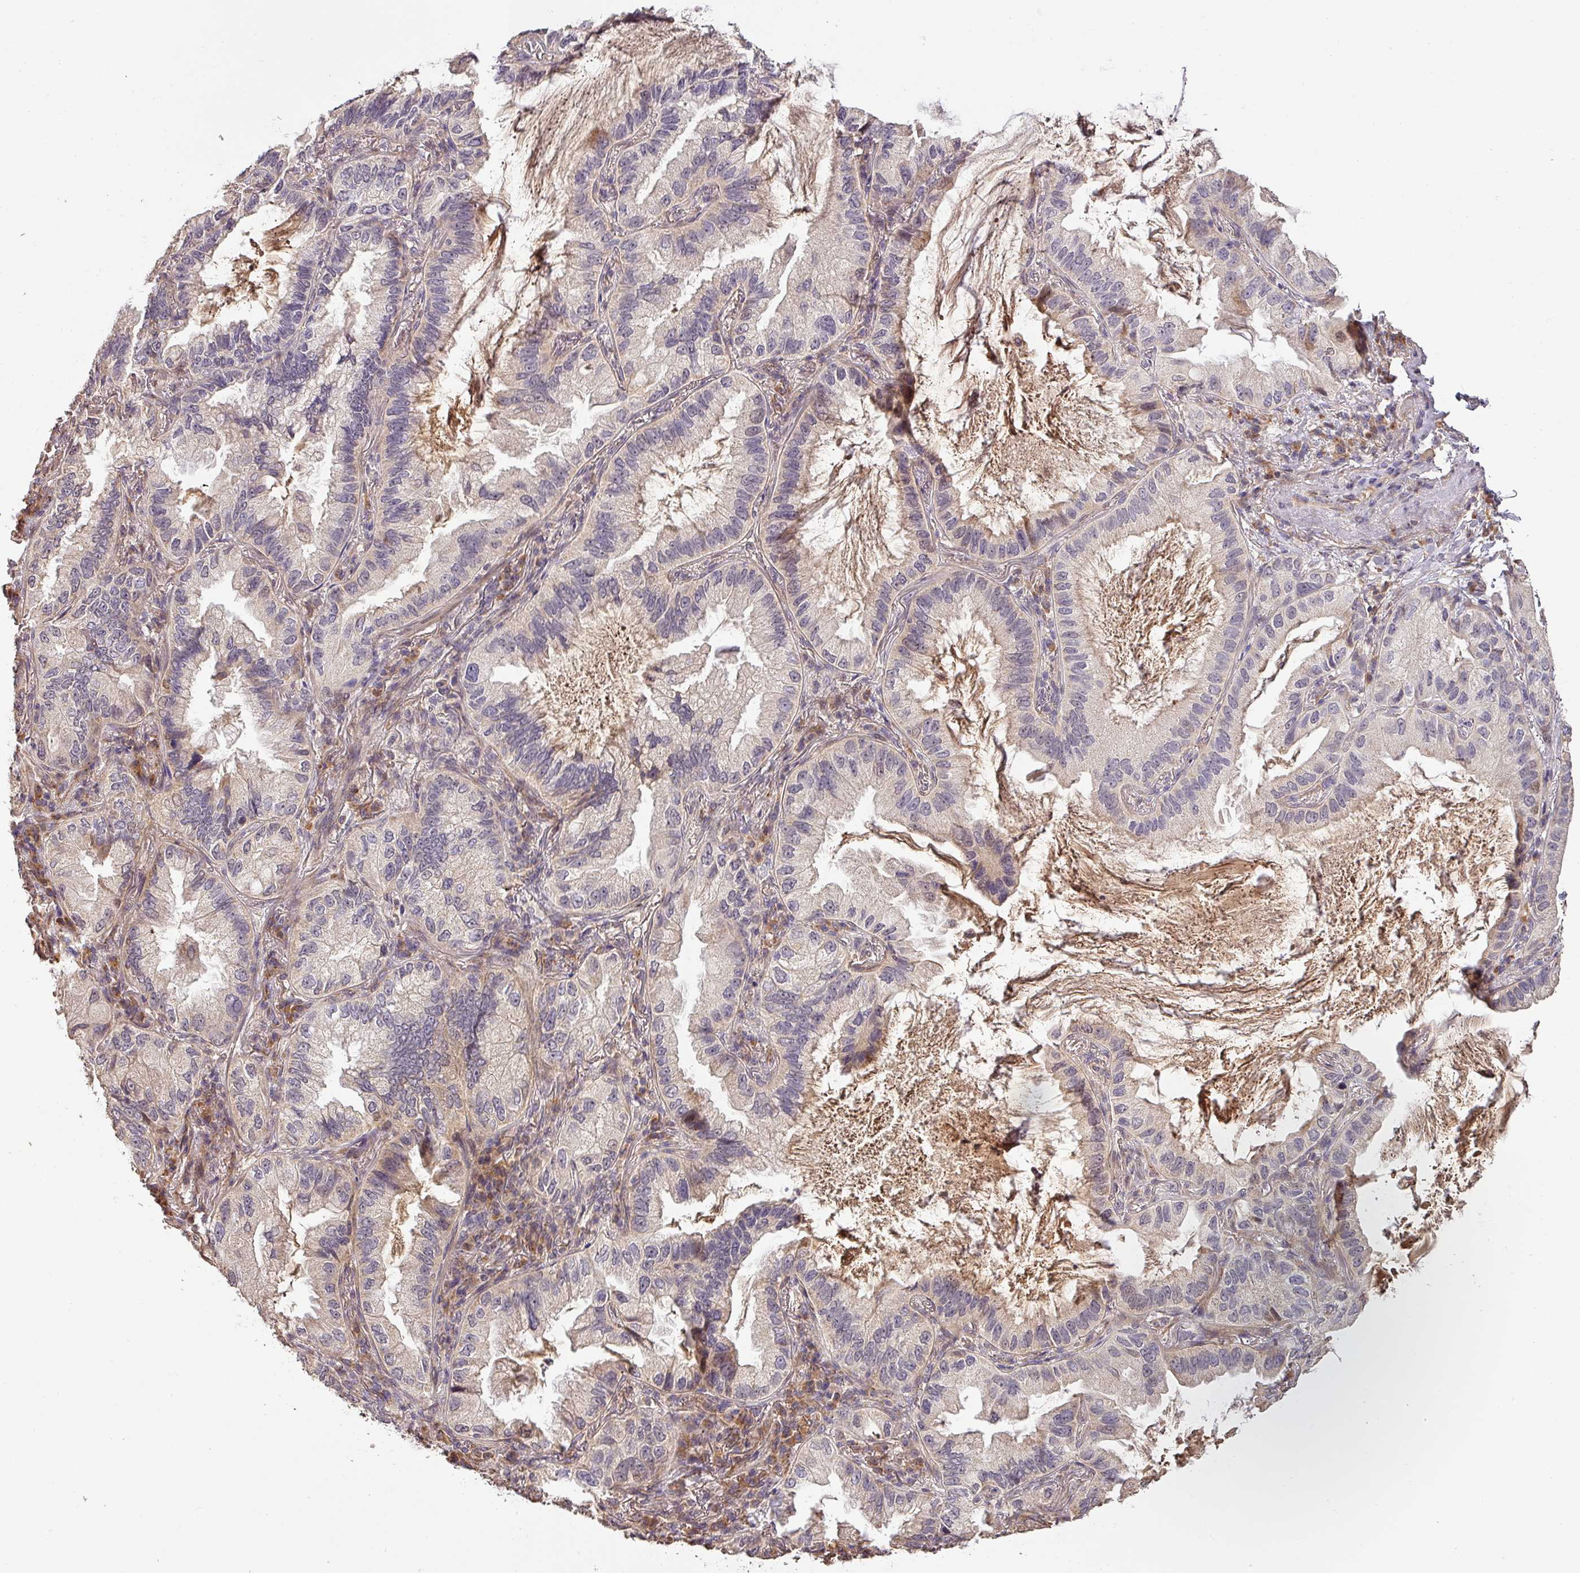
{"staining": {"intensity": "negative", "quantity": "none", "location": "none"}, "tissue": "lung cancer", "cell_type": "Tumor cells", "image_type": "cancer", "snomed": [{"axis": "morphology", "description": "Adenocarcinoma, NOS"}, {"axis": "topography", "description": "Lung"}], "caption": "Photomicrograph shows no significant protein expression in tumor cells of lung adenocarcinoma.", "gene": "BPIFB3", "patient": {"sex": "female", "age": 69}}